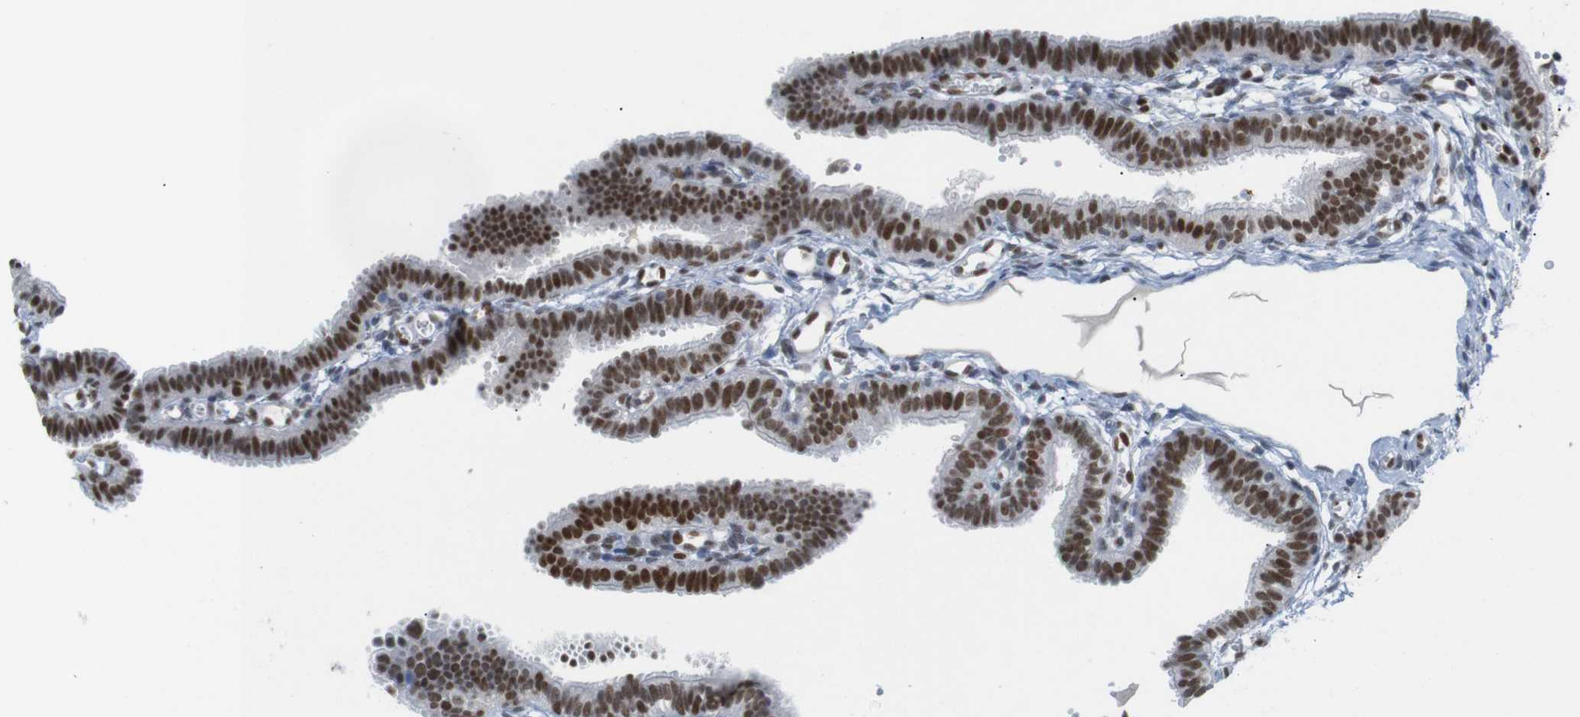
{"staining": {"intensity": "strong", "quantity": ">75%", "location": "nuclear"}, "tissue": "fallopian tube", "cell_type": "Glandular cells", "image_type": "normal", "snomed": [{"axis": "morphology", "description": "Normal tissue, NOS"}, {"axis": "topography", "description": "Fallopian tube"}, {"axis": "topography", "description": "Placenta"}], "caption": "An IHC image of normal tissue is shown. Protein staining in brown labels strong nuclear positivity in fallopian tube within glandular cells.", "gene": "RIOX2", "patient": {"sex": "female", "age": 34}}